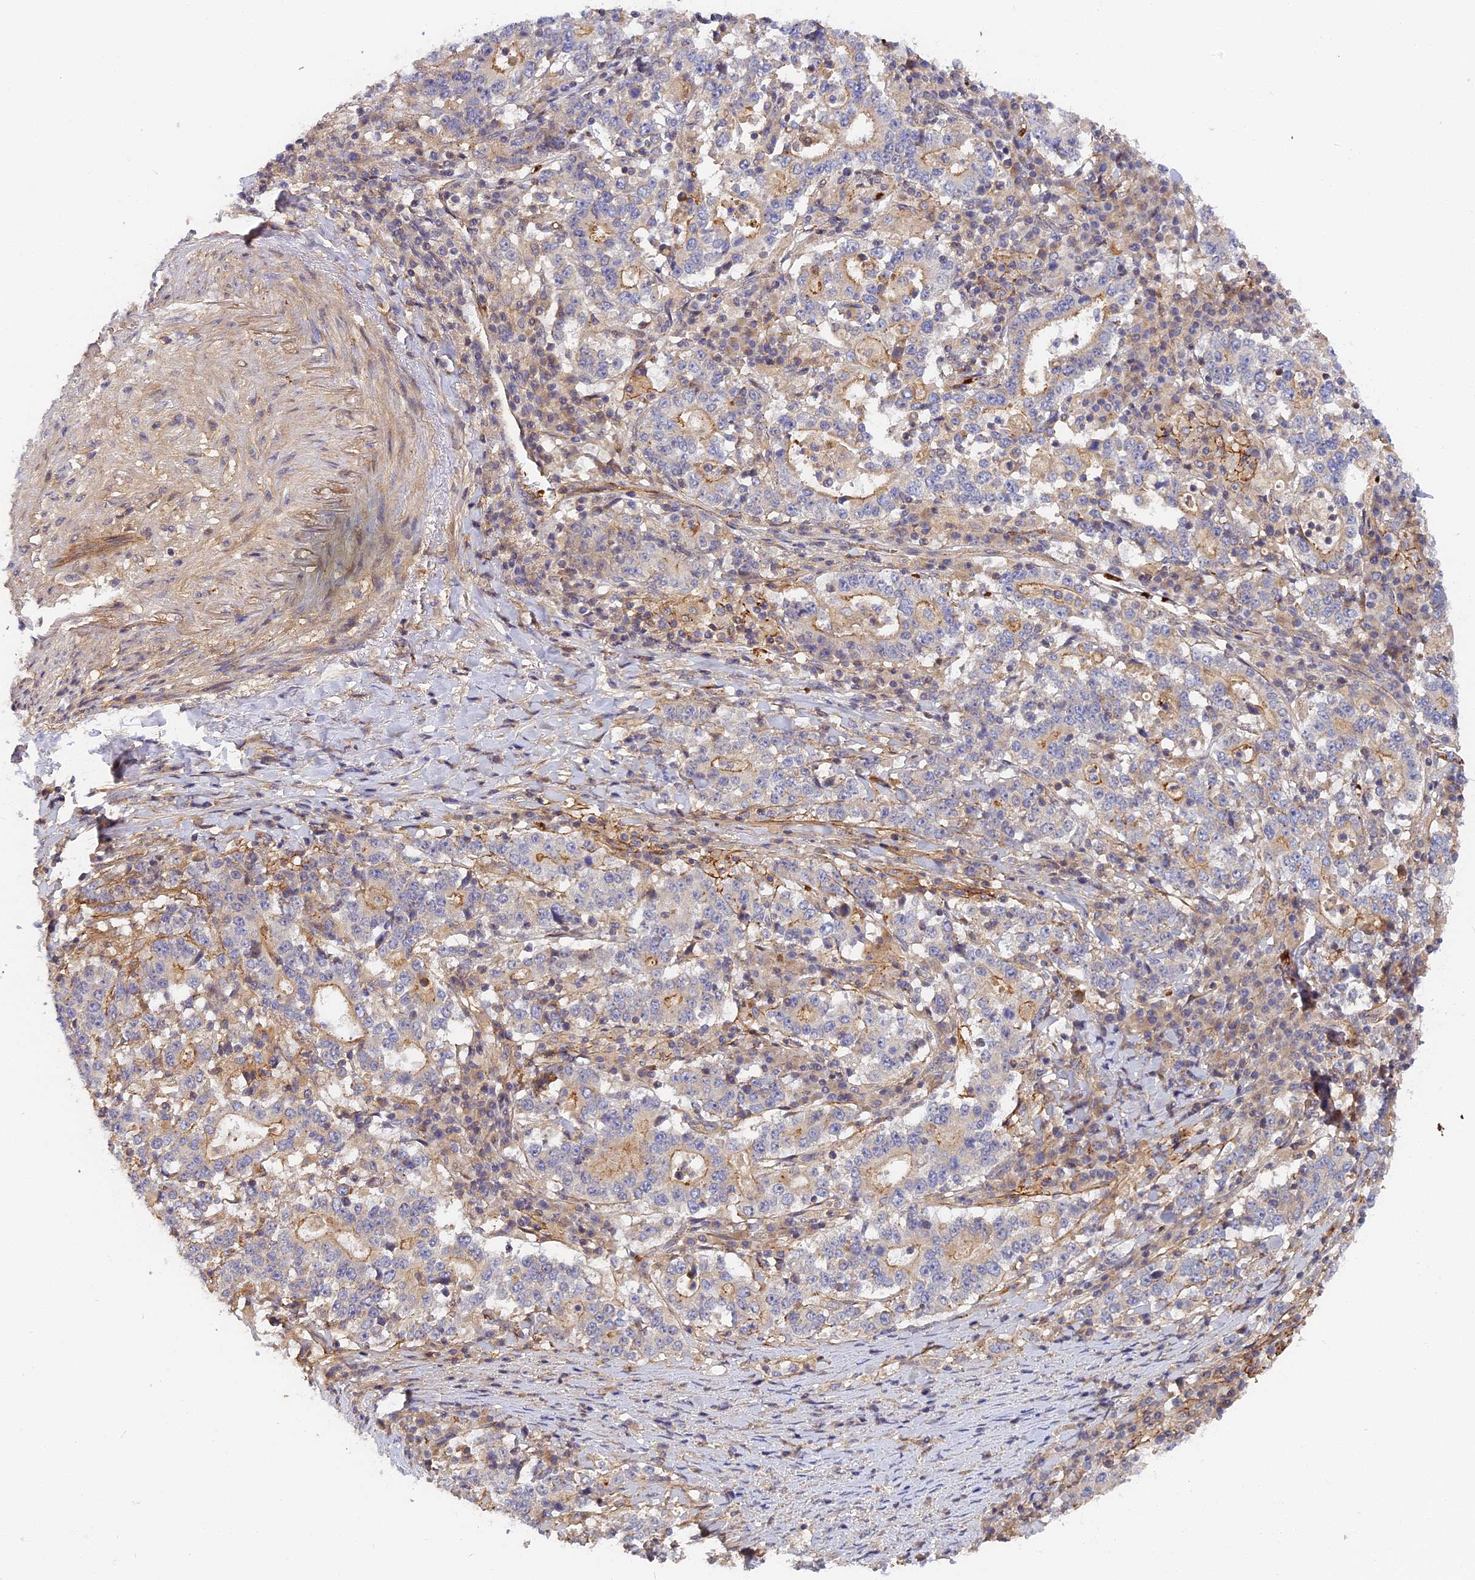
{"staining": {"intensity": "moderate", "quantity": "<25%", "location": "cytoplasmic/membranous"}, "tissue": "stomach cancer", "cell_type": "Tumor cells", "image_type": "cancer", "snomed": [{"axis": "morphology", "description": "Adenocarcinoma, NOS"}, {"axis": "topography", "description": "Stomach"}], "caption": "This is an image of immunohistochemistry staining of stomach cancer (adenocarcinoma), which shows moderate staining in the cytoplasmic/membranous of tumor cells.", "gene": "MISP3", "patient": {"sex": "male", "age": 59}}